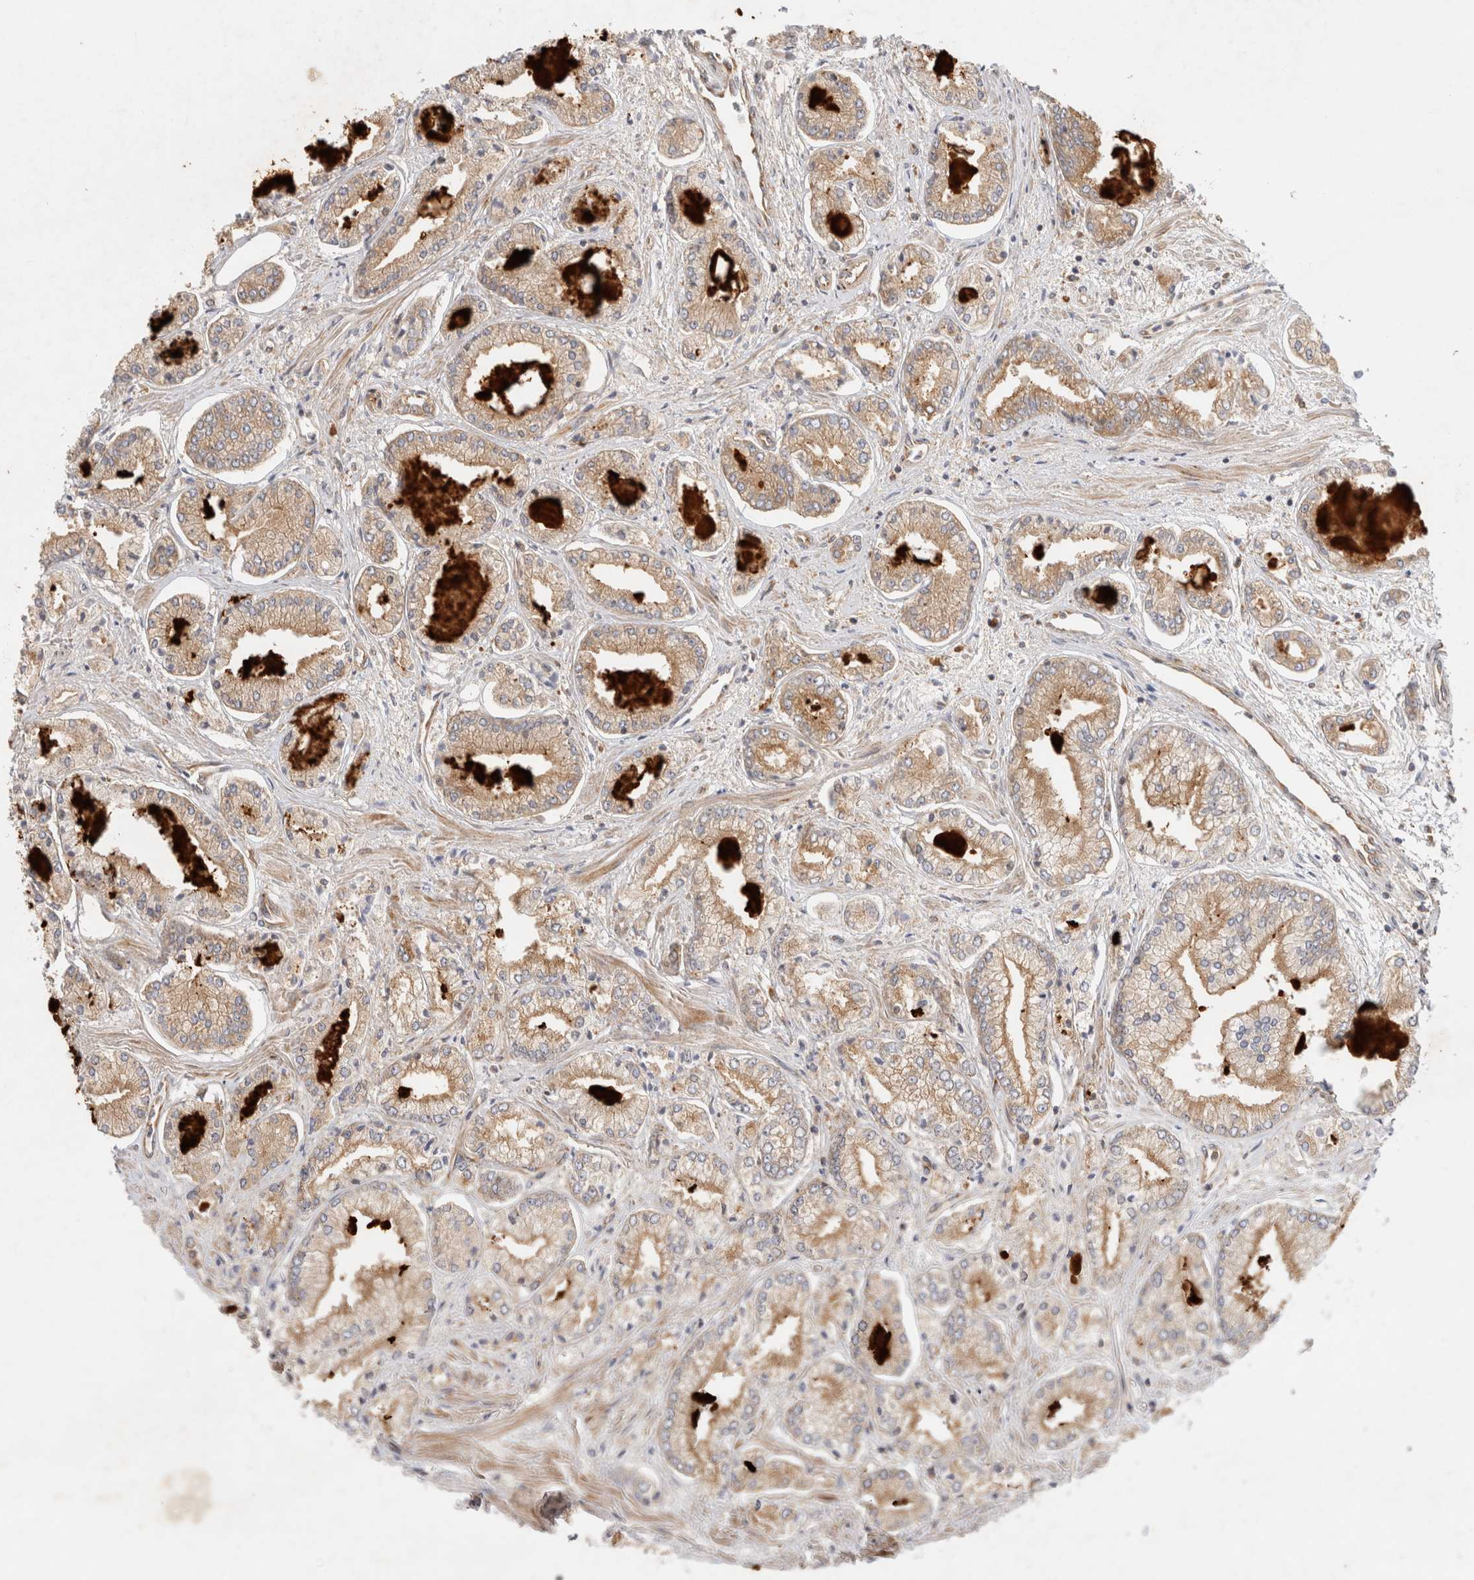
{"staining": {"intensity": "weak", "quantity": ">75%", "location": "cytoplasmic/membranous"}, "tissue": "prostate cancer", "cell_type": "Tumor cells", "image_type": "cancer", "snomed": [{"axis": "morphology", "description": "Adenocarcinoma, Low grade"}, {"axis": "topography", "description": "Prostate"}], "caption": "A micrograph showing weak cytoplasmic/membranous expression in about >75% of tumor cells in prostate cancer, as visualized by brown immunohistochemical staining.", "gene": "GPR150", "patient": {"sex": "male", "age": 52}}